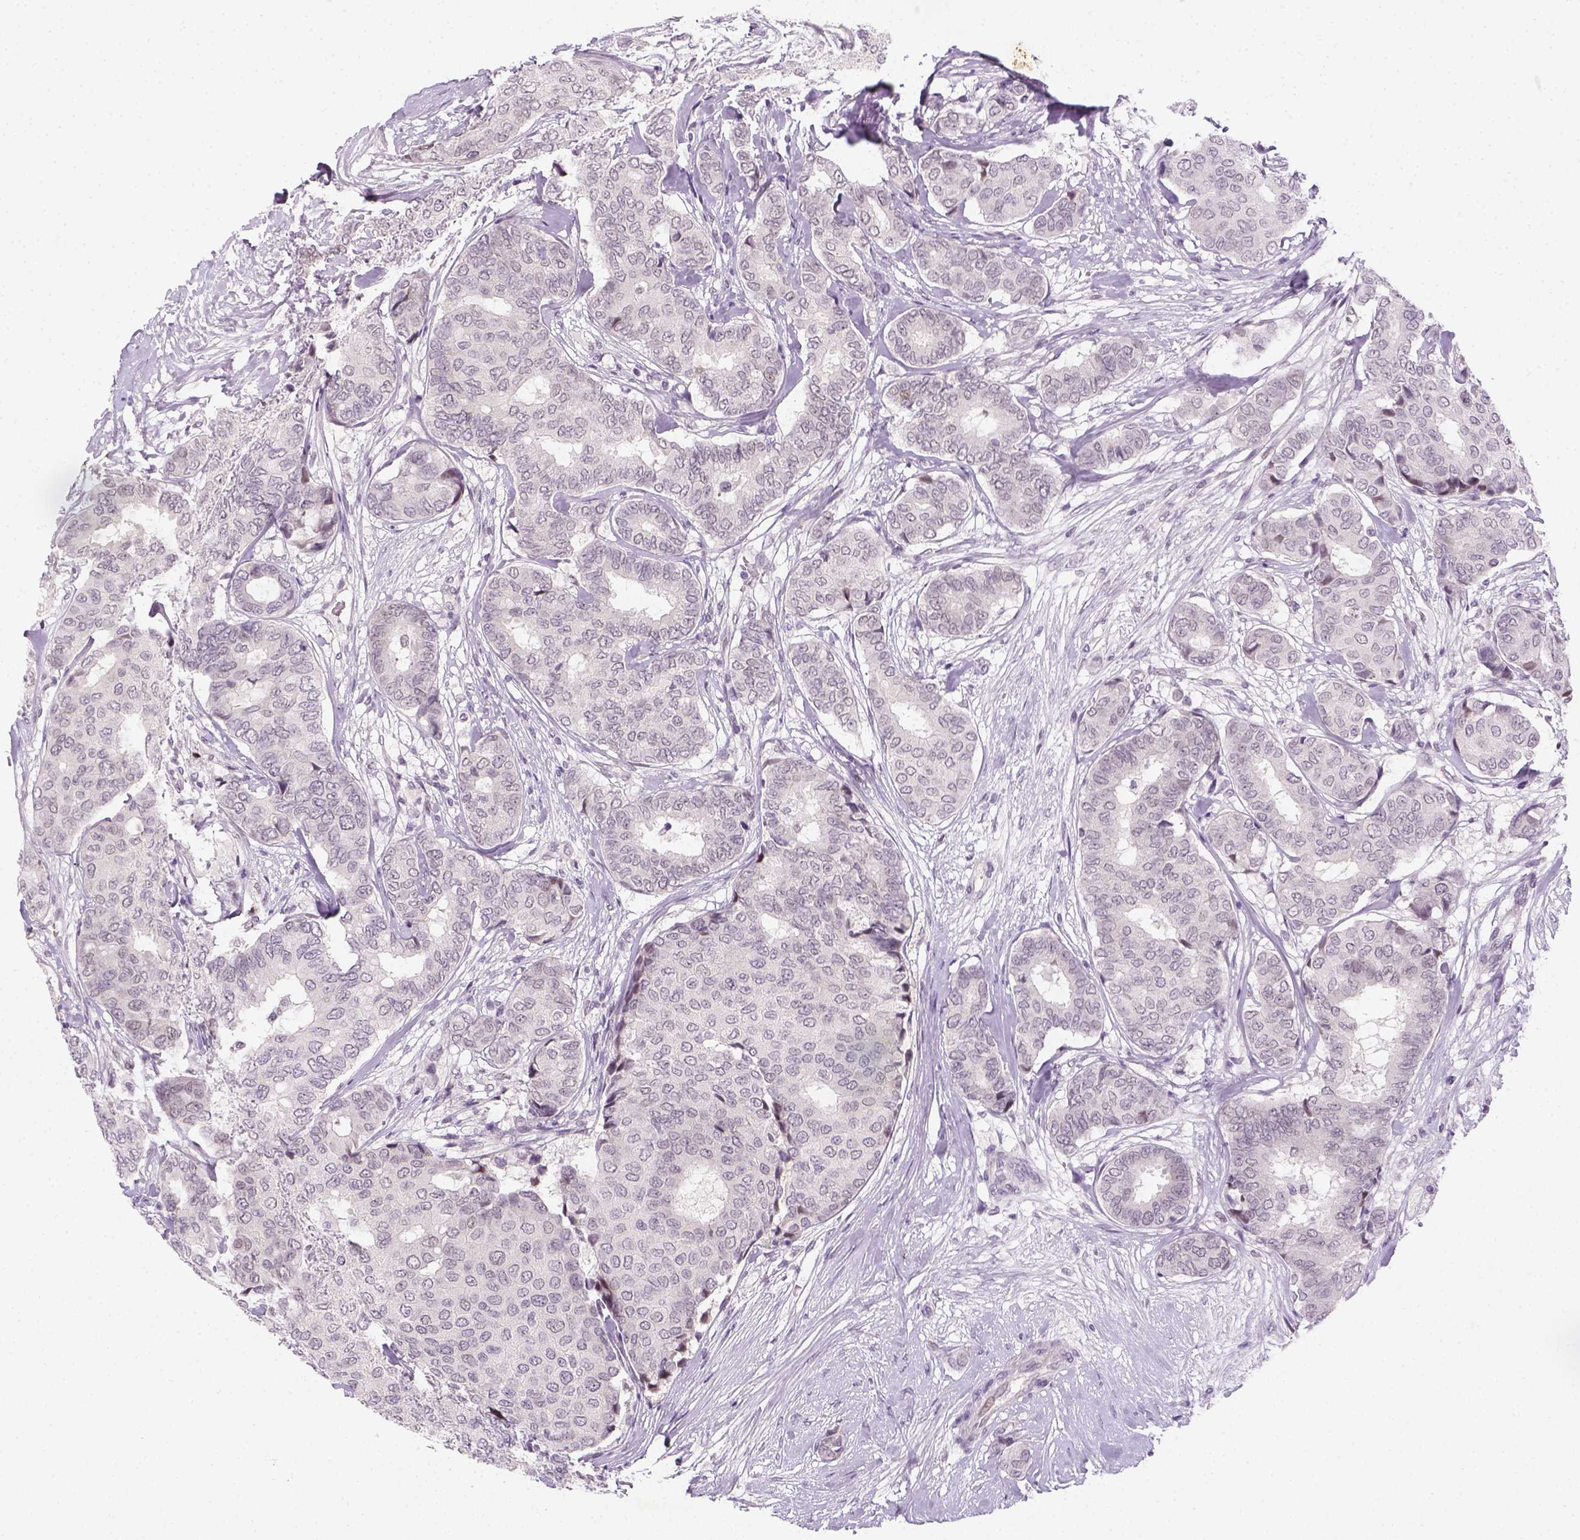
{"staining": {"intensity": "negative", "quantity": "none", "location": "none"}, "tissue": "breast cancer", "cell_type": "Tumor cells", "image_type": "cancer", "snomed": [{"axis": "morphology", "description": "Duct carcinoma"}, {"axis": "topography", "description": "Breast"}], "caption": "Immunohistochemistry image of human breast cancer stained for a protein (brown), which demonstrates no staining in tumor cells.", "gene": "MAGEB3", "patient": {"sex": "female", "age": 75}}